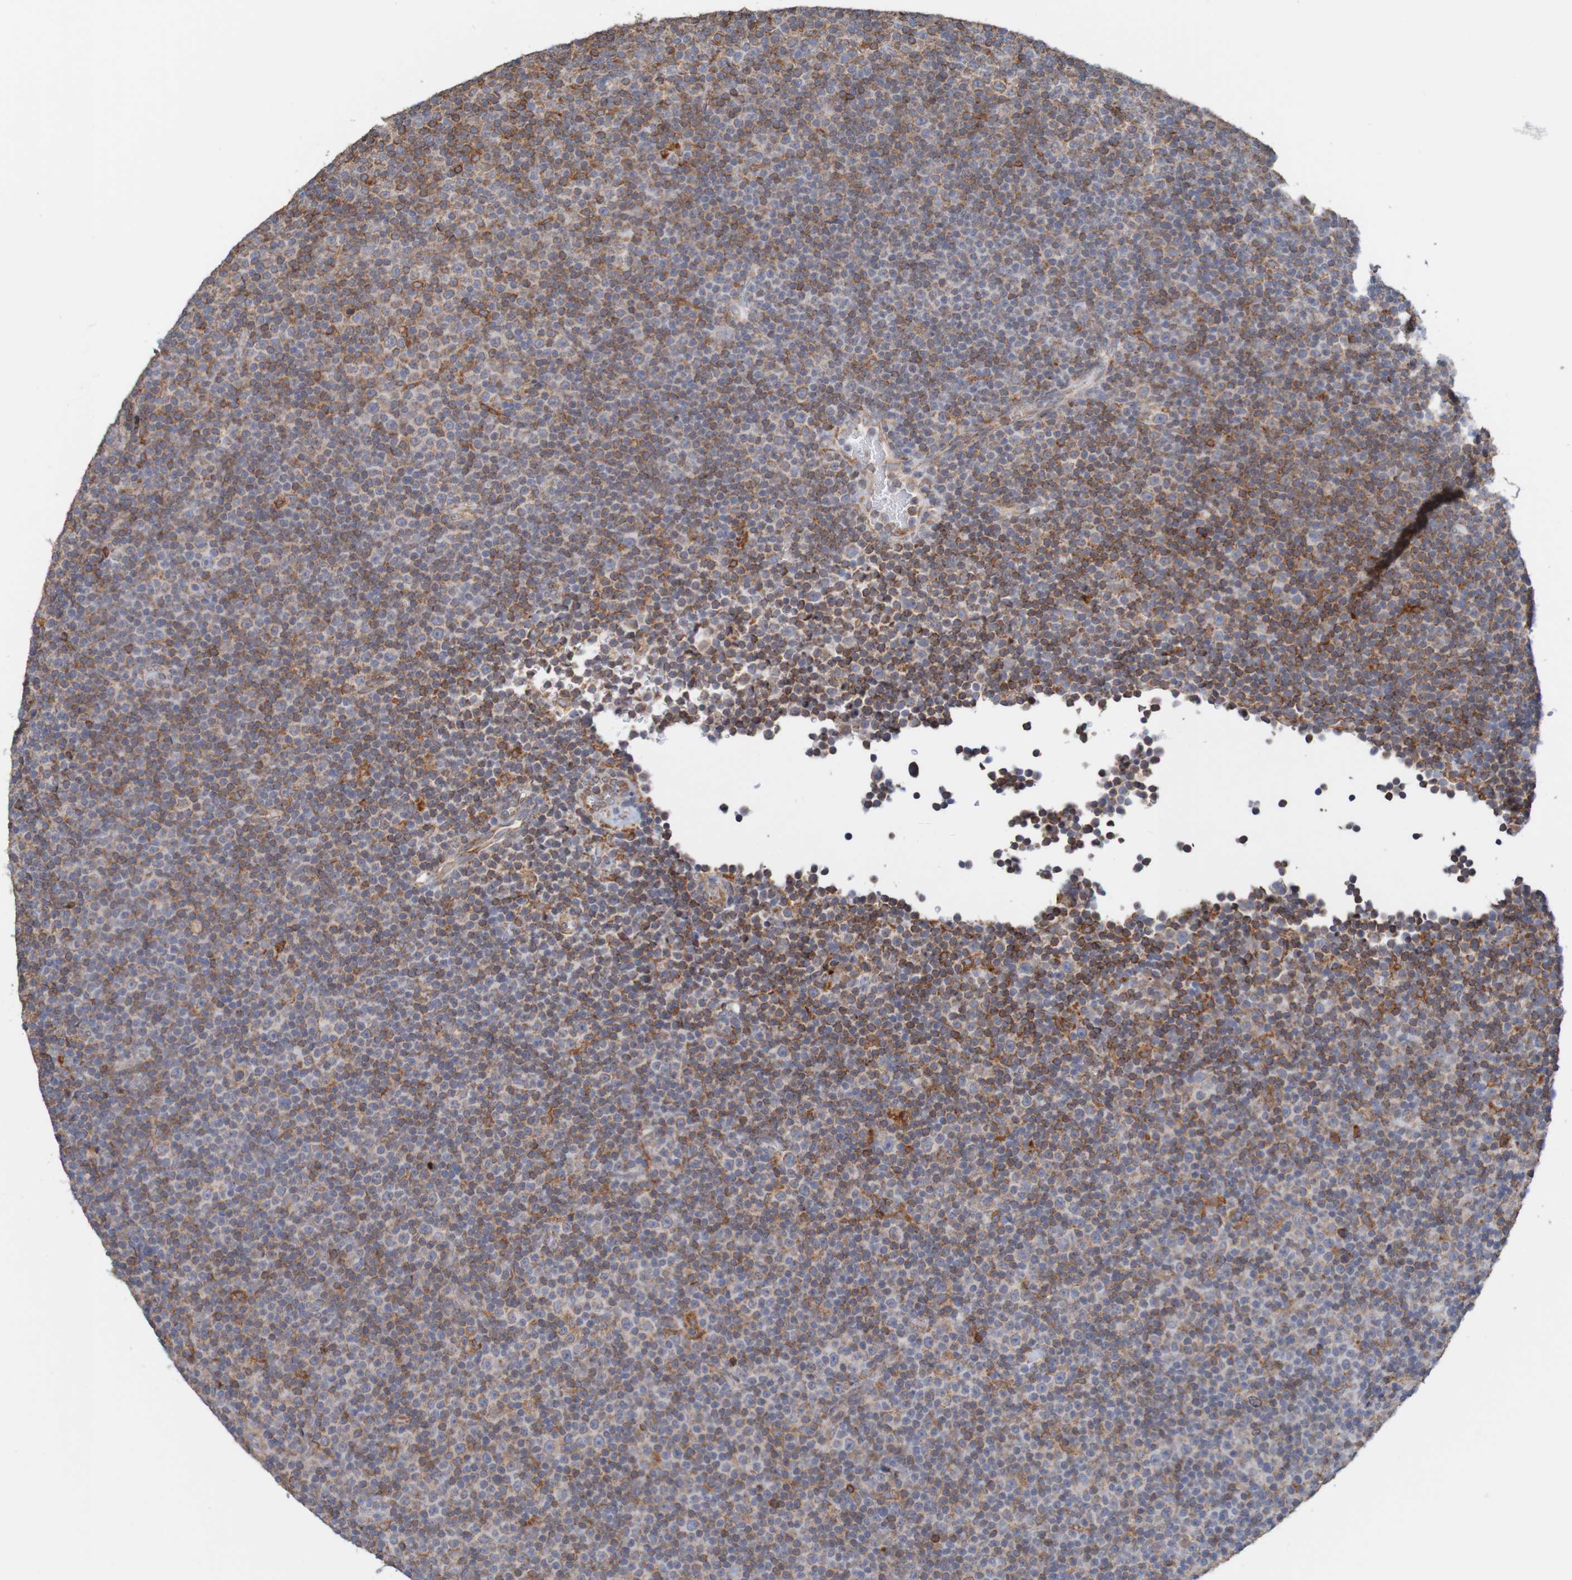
{"staining": {"intensity": "moderate", "quantity": ">75%", "location": "cytoplasmic/membranous"}, "tissue": "lymphoma", "cell_type": "Tumor cells", "image_type": "cancer", "snomed": [{"axis": "morphology", "description": "Malignant lymphoma, non-Hodgkin's type, Low grade"}, {"axis": "topography", "description": "Lymph node"}], "caption": "A micrograph of malignant lymphoma, non-Hodgkin's type (low-grade) stained for a protein displays moderate cytoplasmic/membranous brown staining in tumor cells. Using DAB (3,3'-diaminobenzidine) (brown) and hematoxylin (blue) stains, captured at high magnification using brightfield microscopy.", "gene": "PDIA3", "patient": {"sex": "female", "age": 67}}